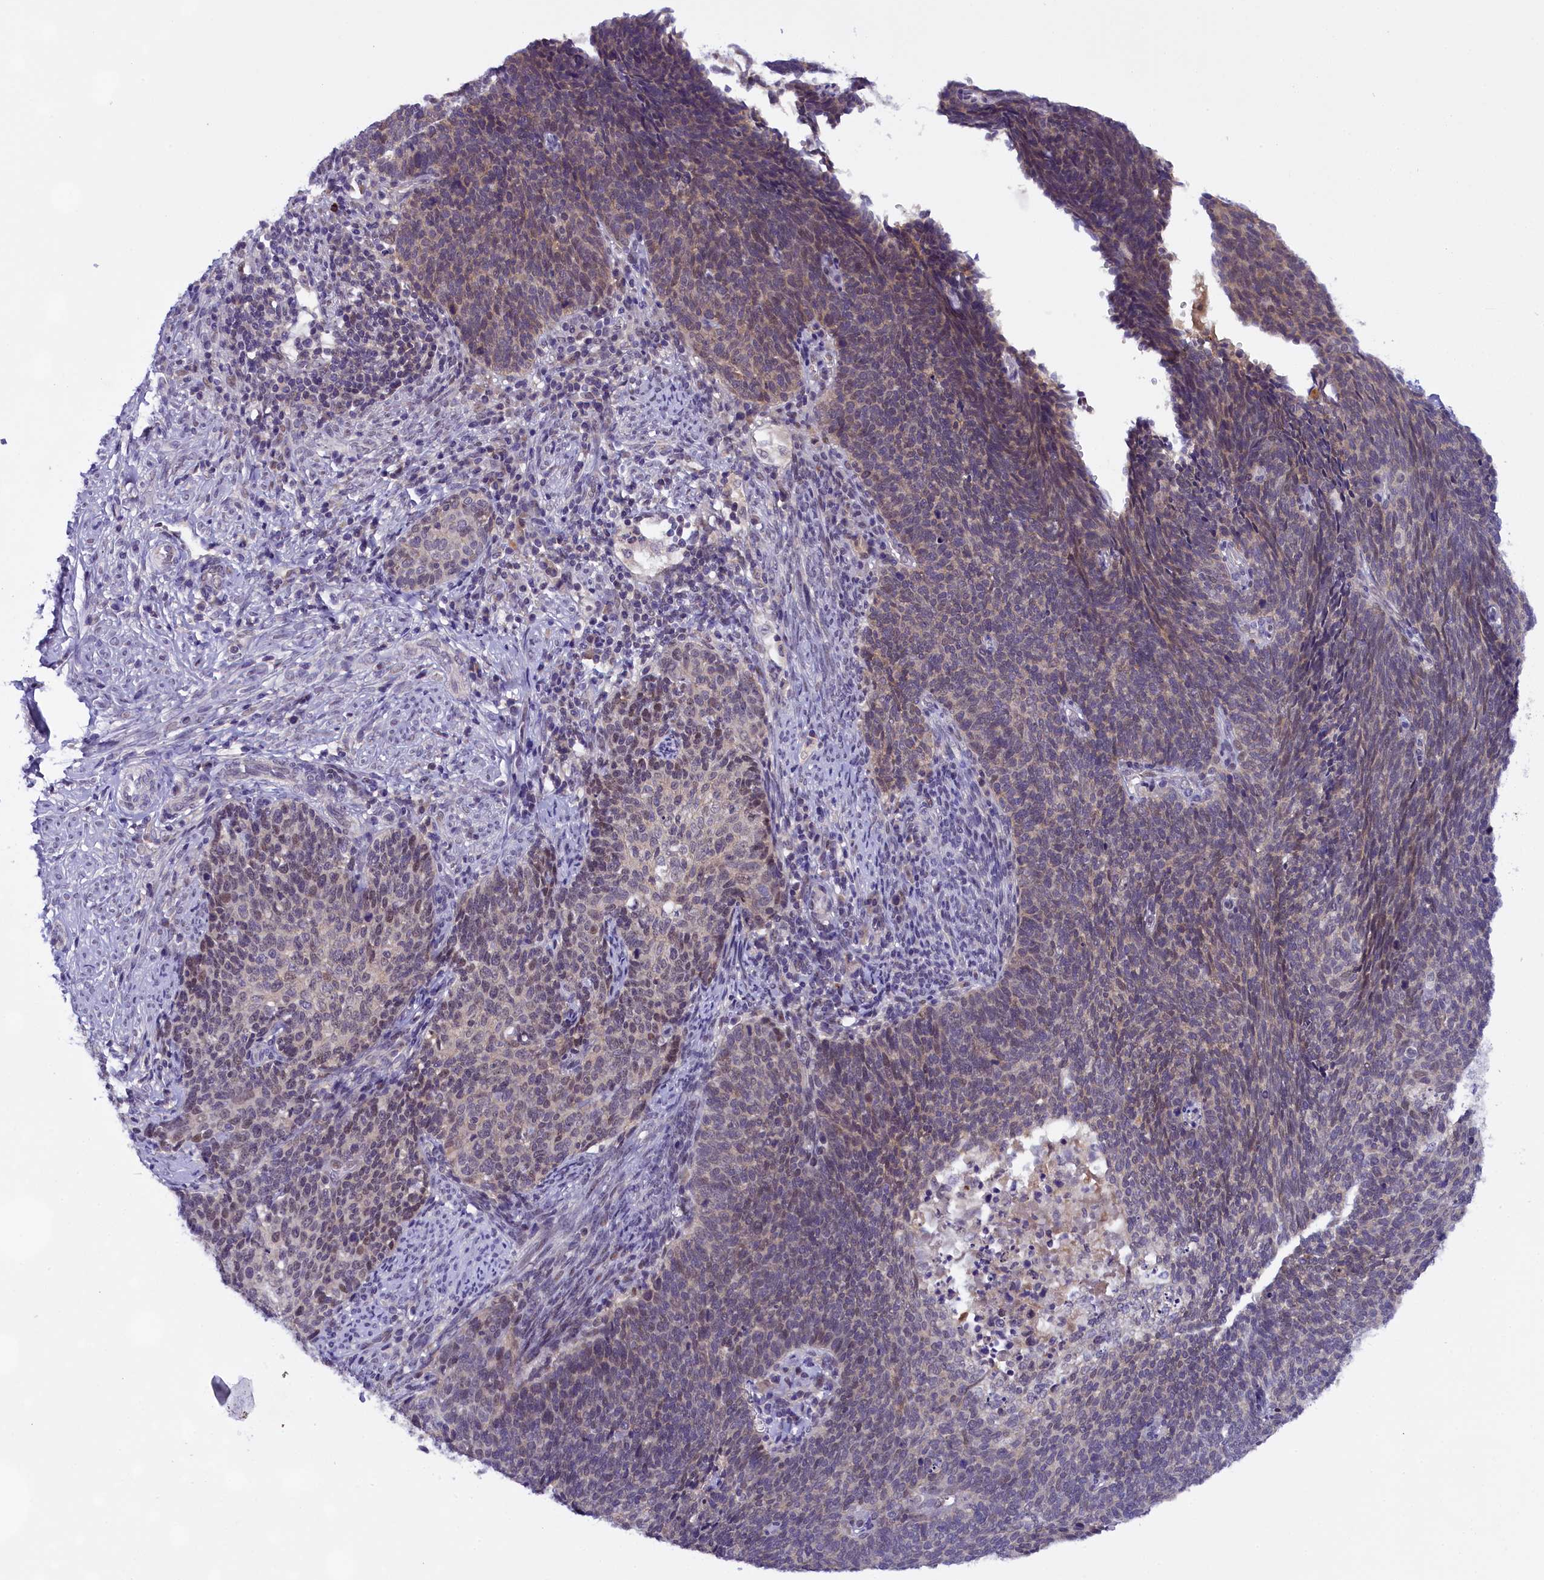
{"staining": {"intensity": "weak", "quantity": "<25%", "location": "nuclear"}, "tissue": "cervical cancer", "cell_type": "Tumor cells", "image_type": "cancer", "snomed": [{"axis": "morphology", "description": "Squamous cell carcinoma, NOS"}, {"axis": "topography", "description": "Cervix"}], "caption": "Tumor cells are negative for protein expression in human cervical cancer.", "gene": "ENKD1", "patient": {"sex": "female", "age": 39}}